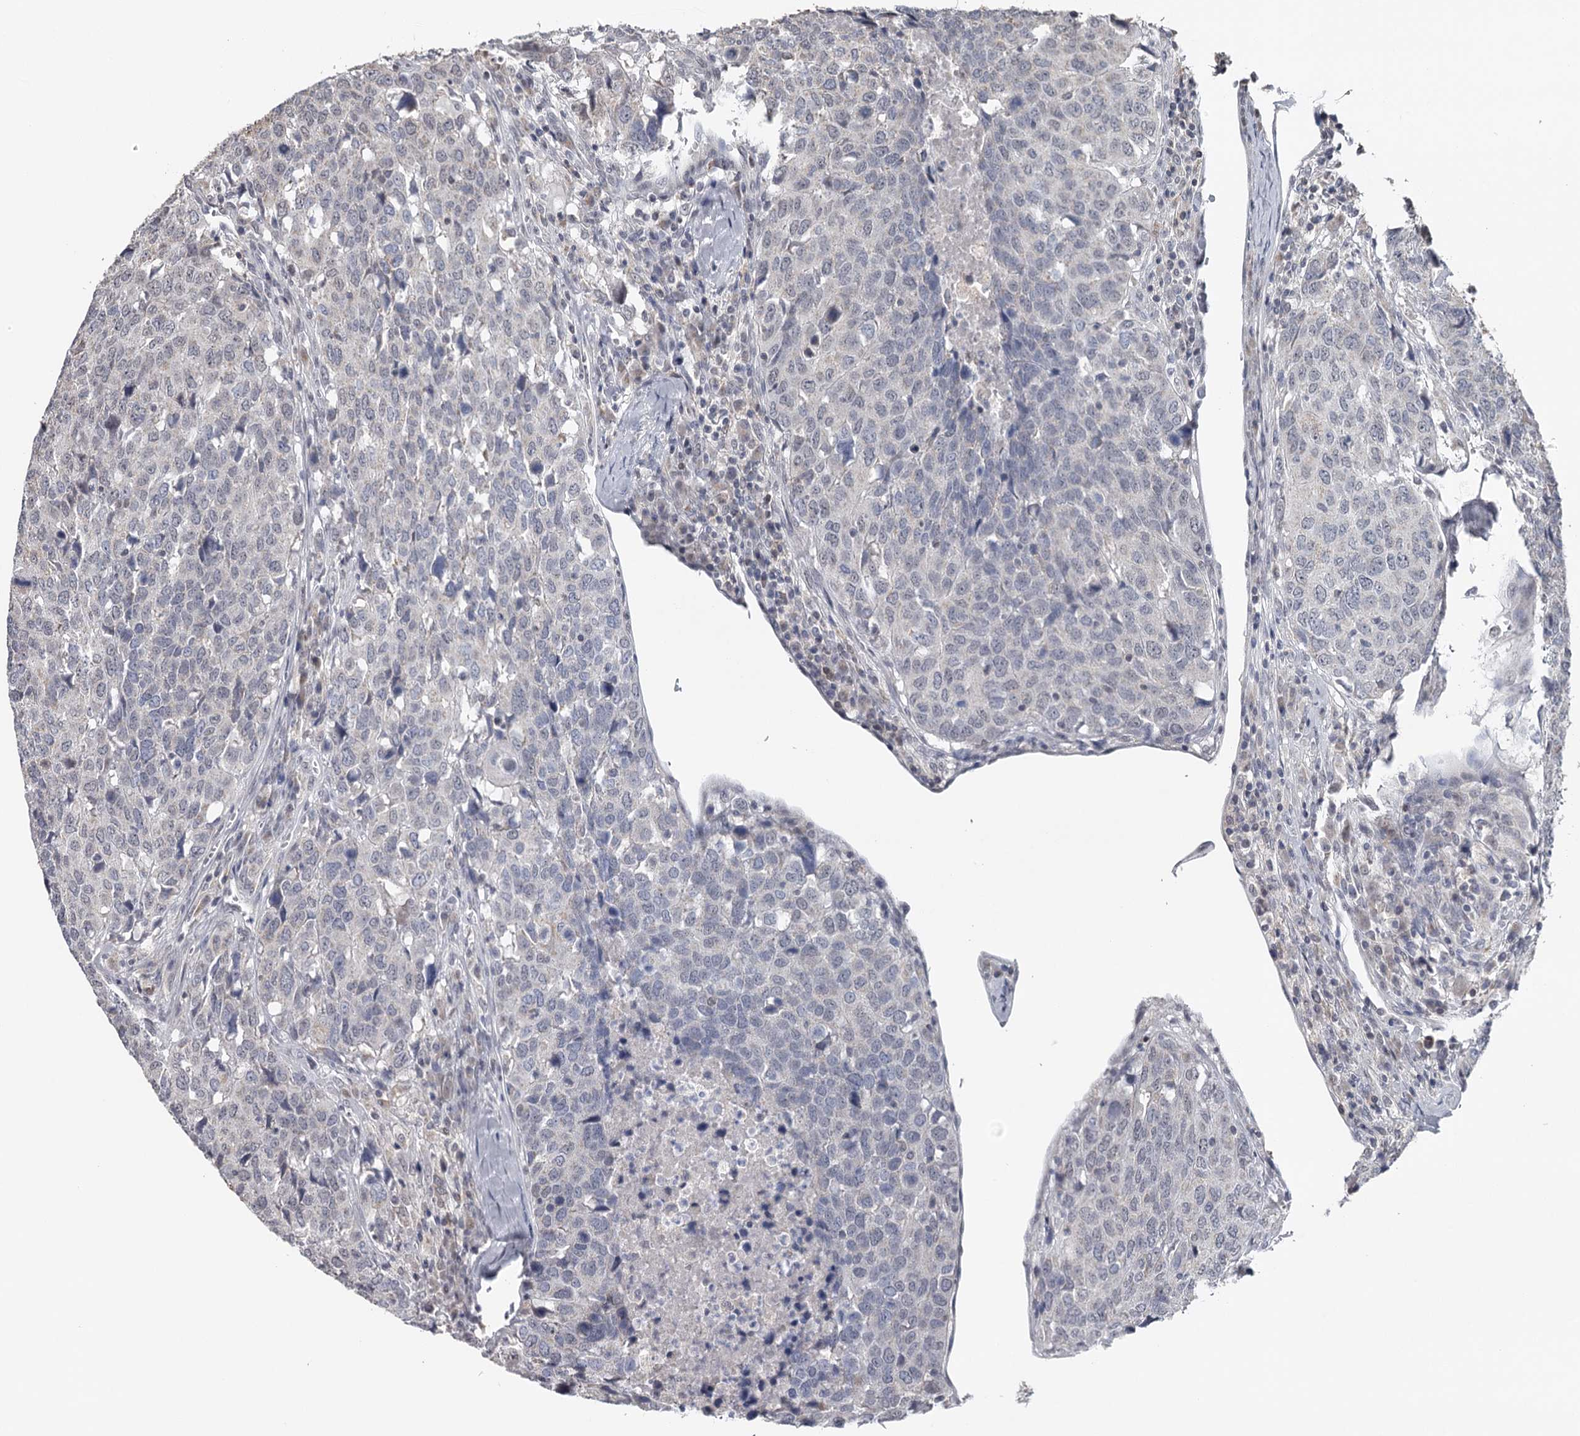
{"staining": {"intensity": "weak", "quantity": "<25%", "location": "nuclear"}, "tissue": "head and neck cancer", "cell_type": "Tumor cells", "image_type": "cancer", "snomed": [{"axis": "morphology", "description": "Squamous cell carcinoma, NOS"}, {"axis": "topography", "description": "Head-Neck"}], "caption": "DAB (3,3'-diaminobenzidine) immunohistochemical staining of human head and neck cancer exhibits no significant staining in tumor cells. Brightfield microscopy of IHC stained with DAB (brown) and hematoxylin (blue), captured at high magnification.", "gene": "GTSF1", "patient": {"sex": "male", "age": 66}}